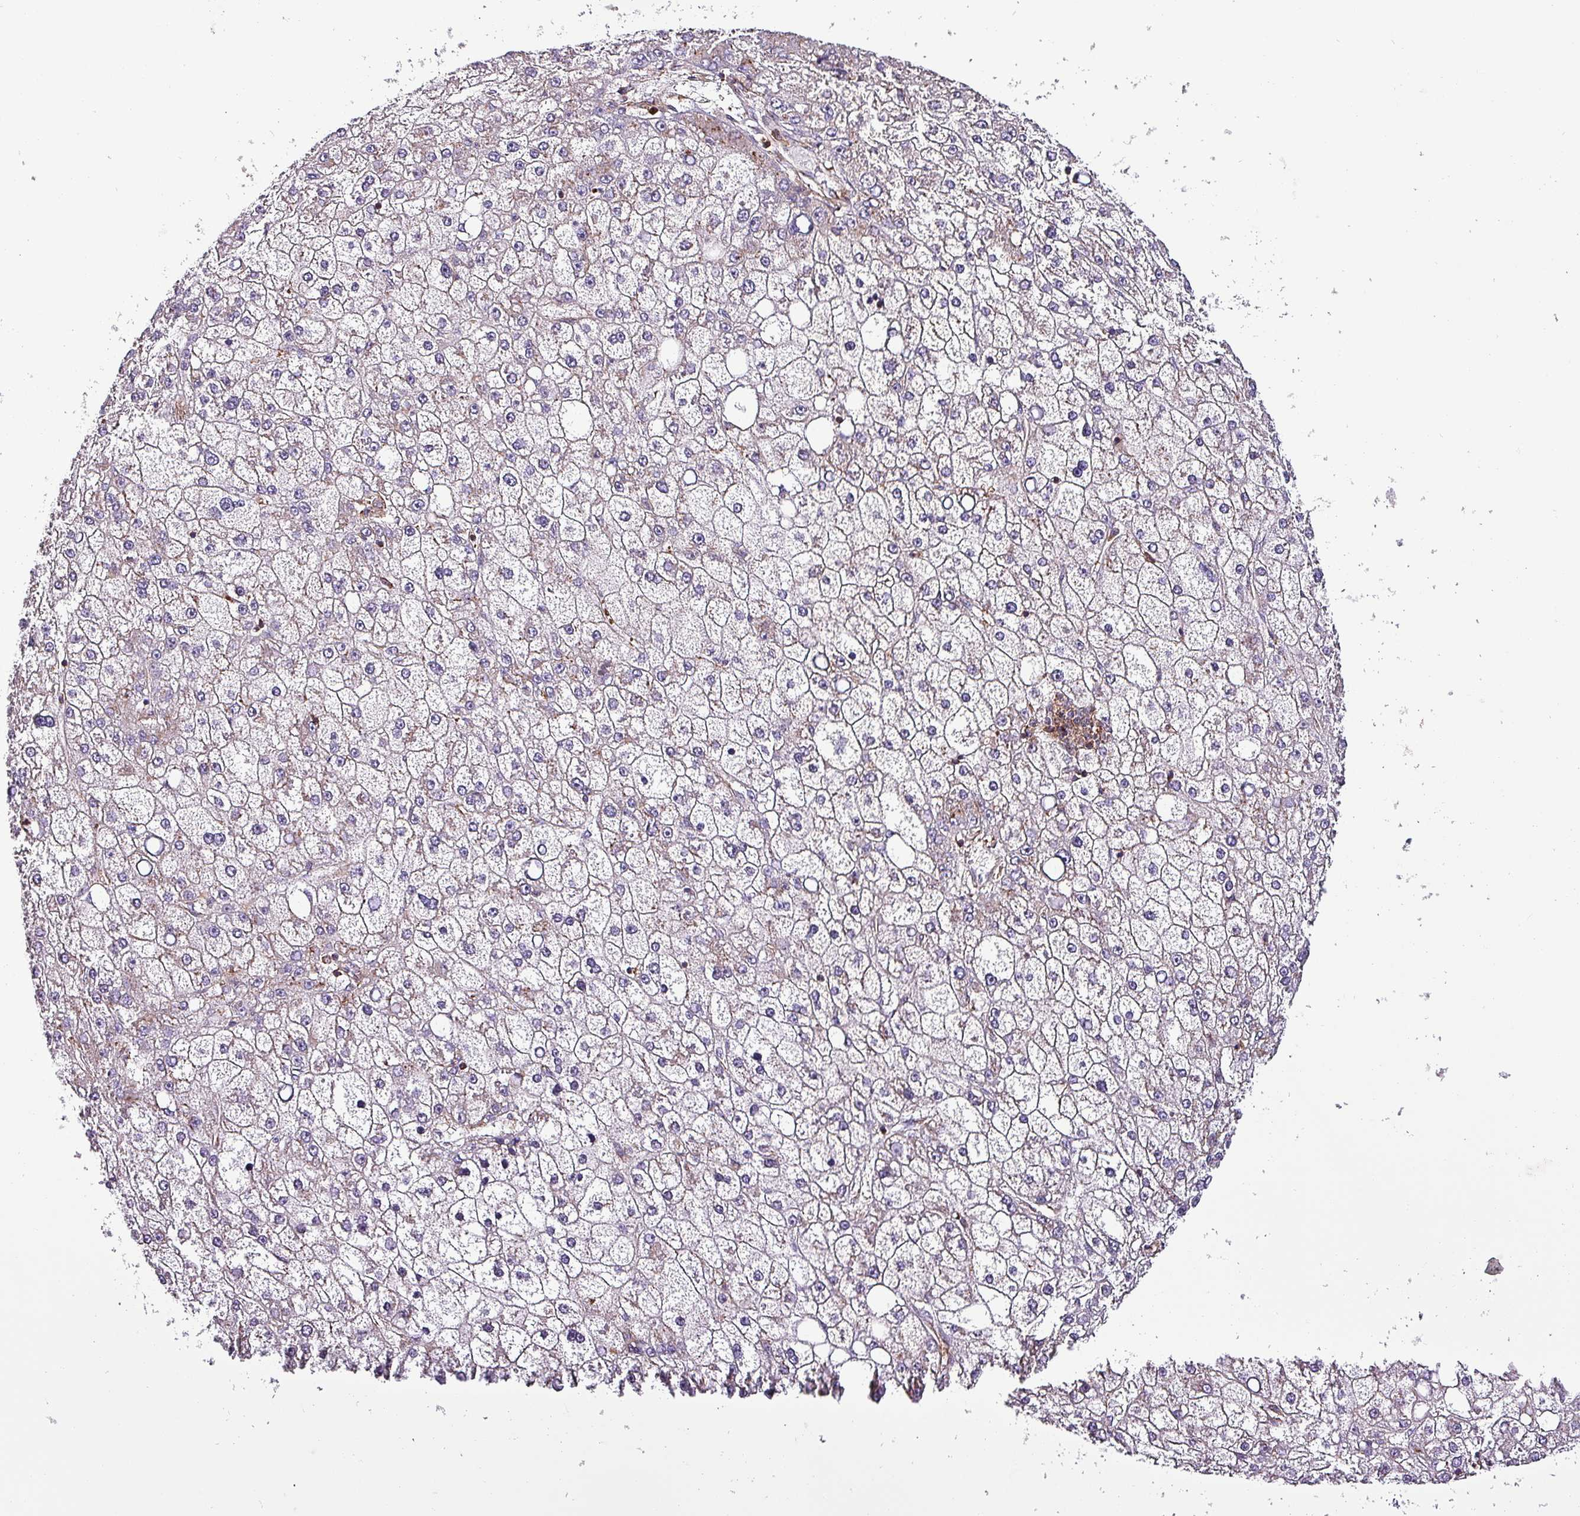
{"staining": {"intensity": "negative", "quantity": "none", "location": "none"}, "tissue": "liver cancer", "cell_type": "Tumor cells", "image_type": "cancer", "snomed": [{"axis": "morphology", "description": "Carcinoma, Hepatocellular, NOS"}, {"axis": "topography", "description": "Liver"}], "caption": "This is an immunohistochemistry histopathology image of human liver cancer. There is no positivity in tumor cells.", "gene": "VAMP4", "patient": {"sex": "male", "age": 67}}